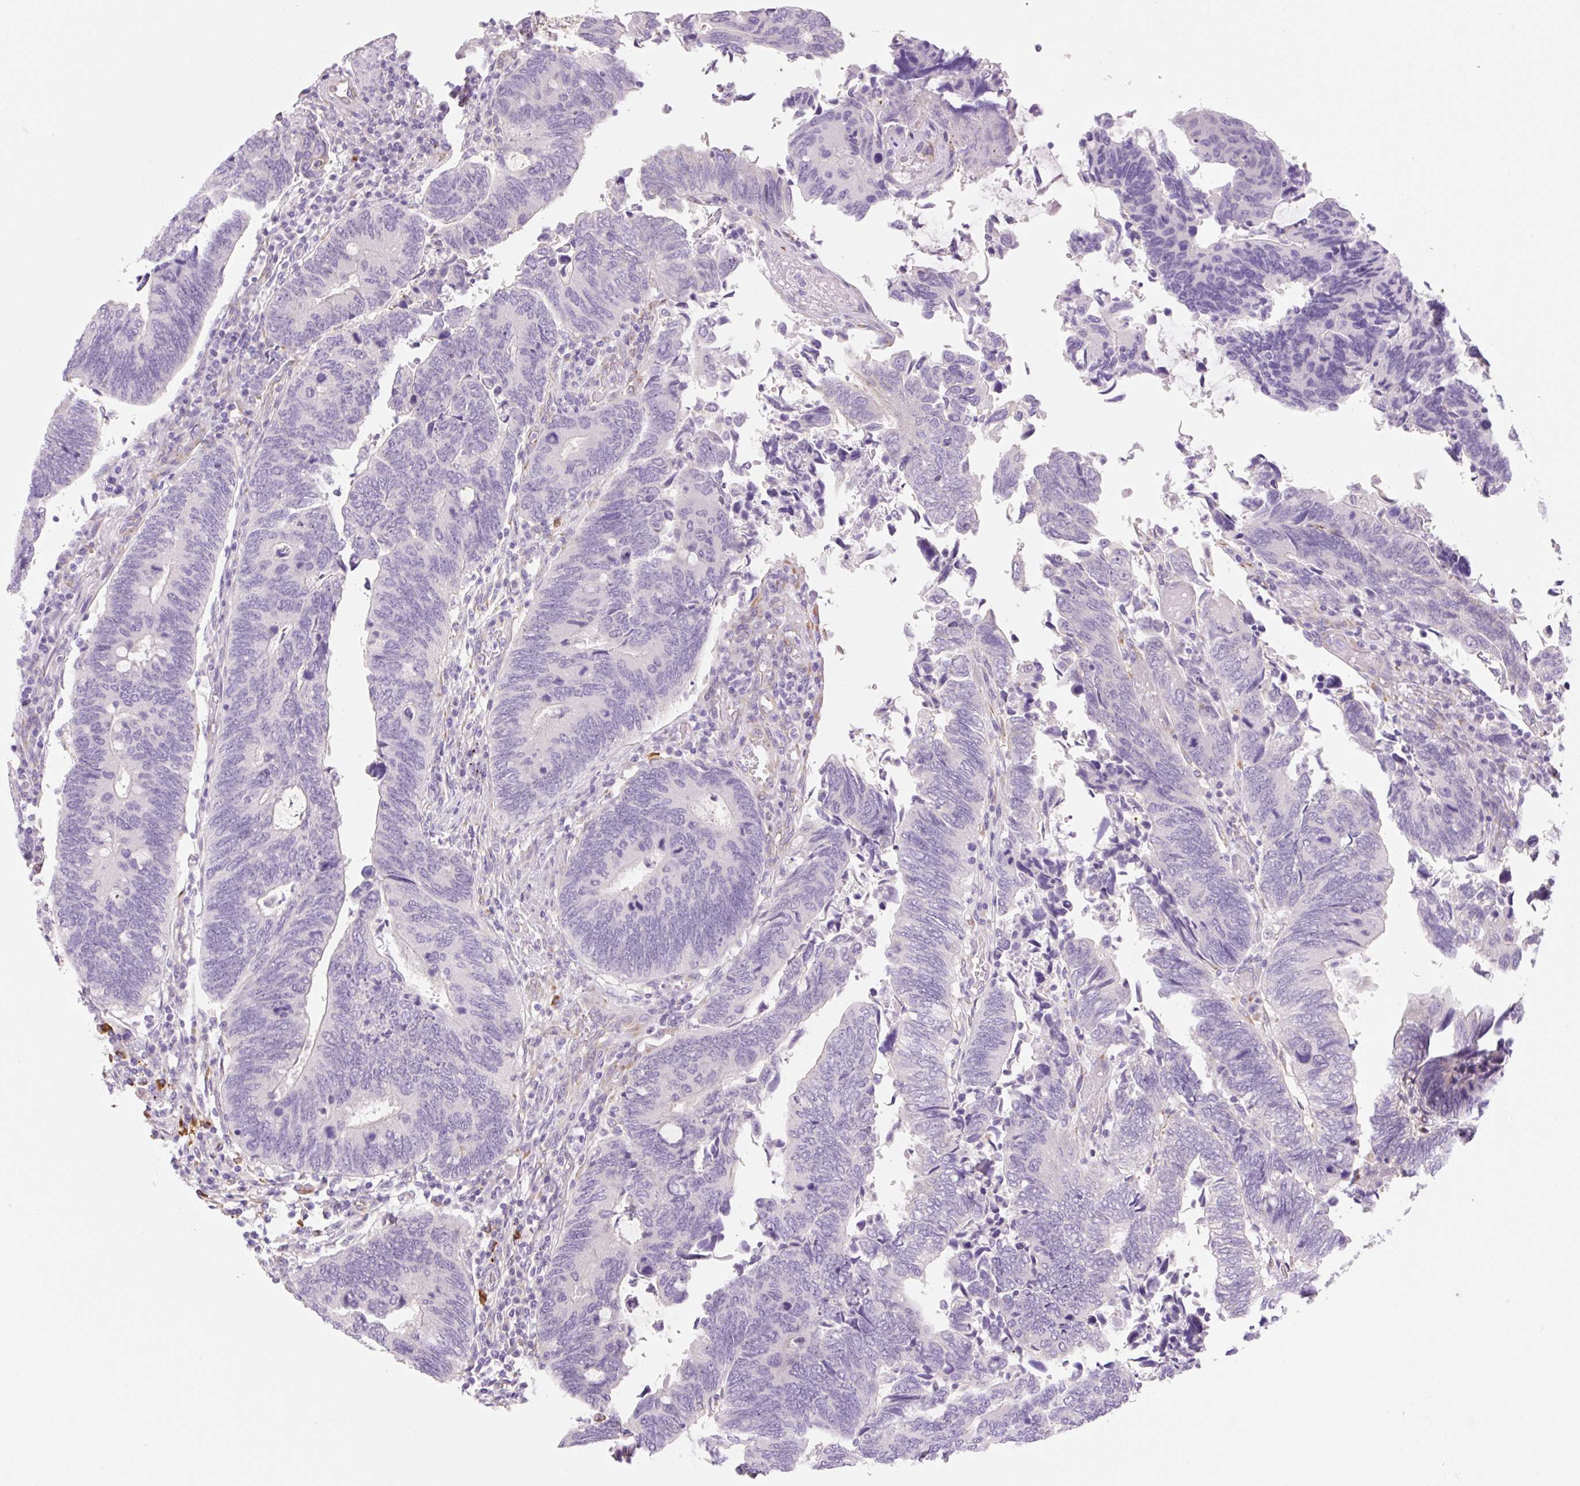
{"staining": {"intensity": "negative", "quantity": "none", "location": "none"}, "tissue": "colorectal cancer", "cell_type": "Tumor cells", "image_type": "cancer", "snomed": [{"axis": "morphology", "description": "Adenocarcinoma, NOS"}, {"axis": "topography", "description": "Colon"}], "caption": "High power microscopy photomicrograph of an immunohistochemistry (IHC) image of colorectal cancer, revealing no significant staining in tumor cells. Nuclei are stained in blue.", "gene": "FABP5", "patient": {"sex": "male", "age": 87}}